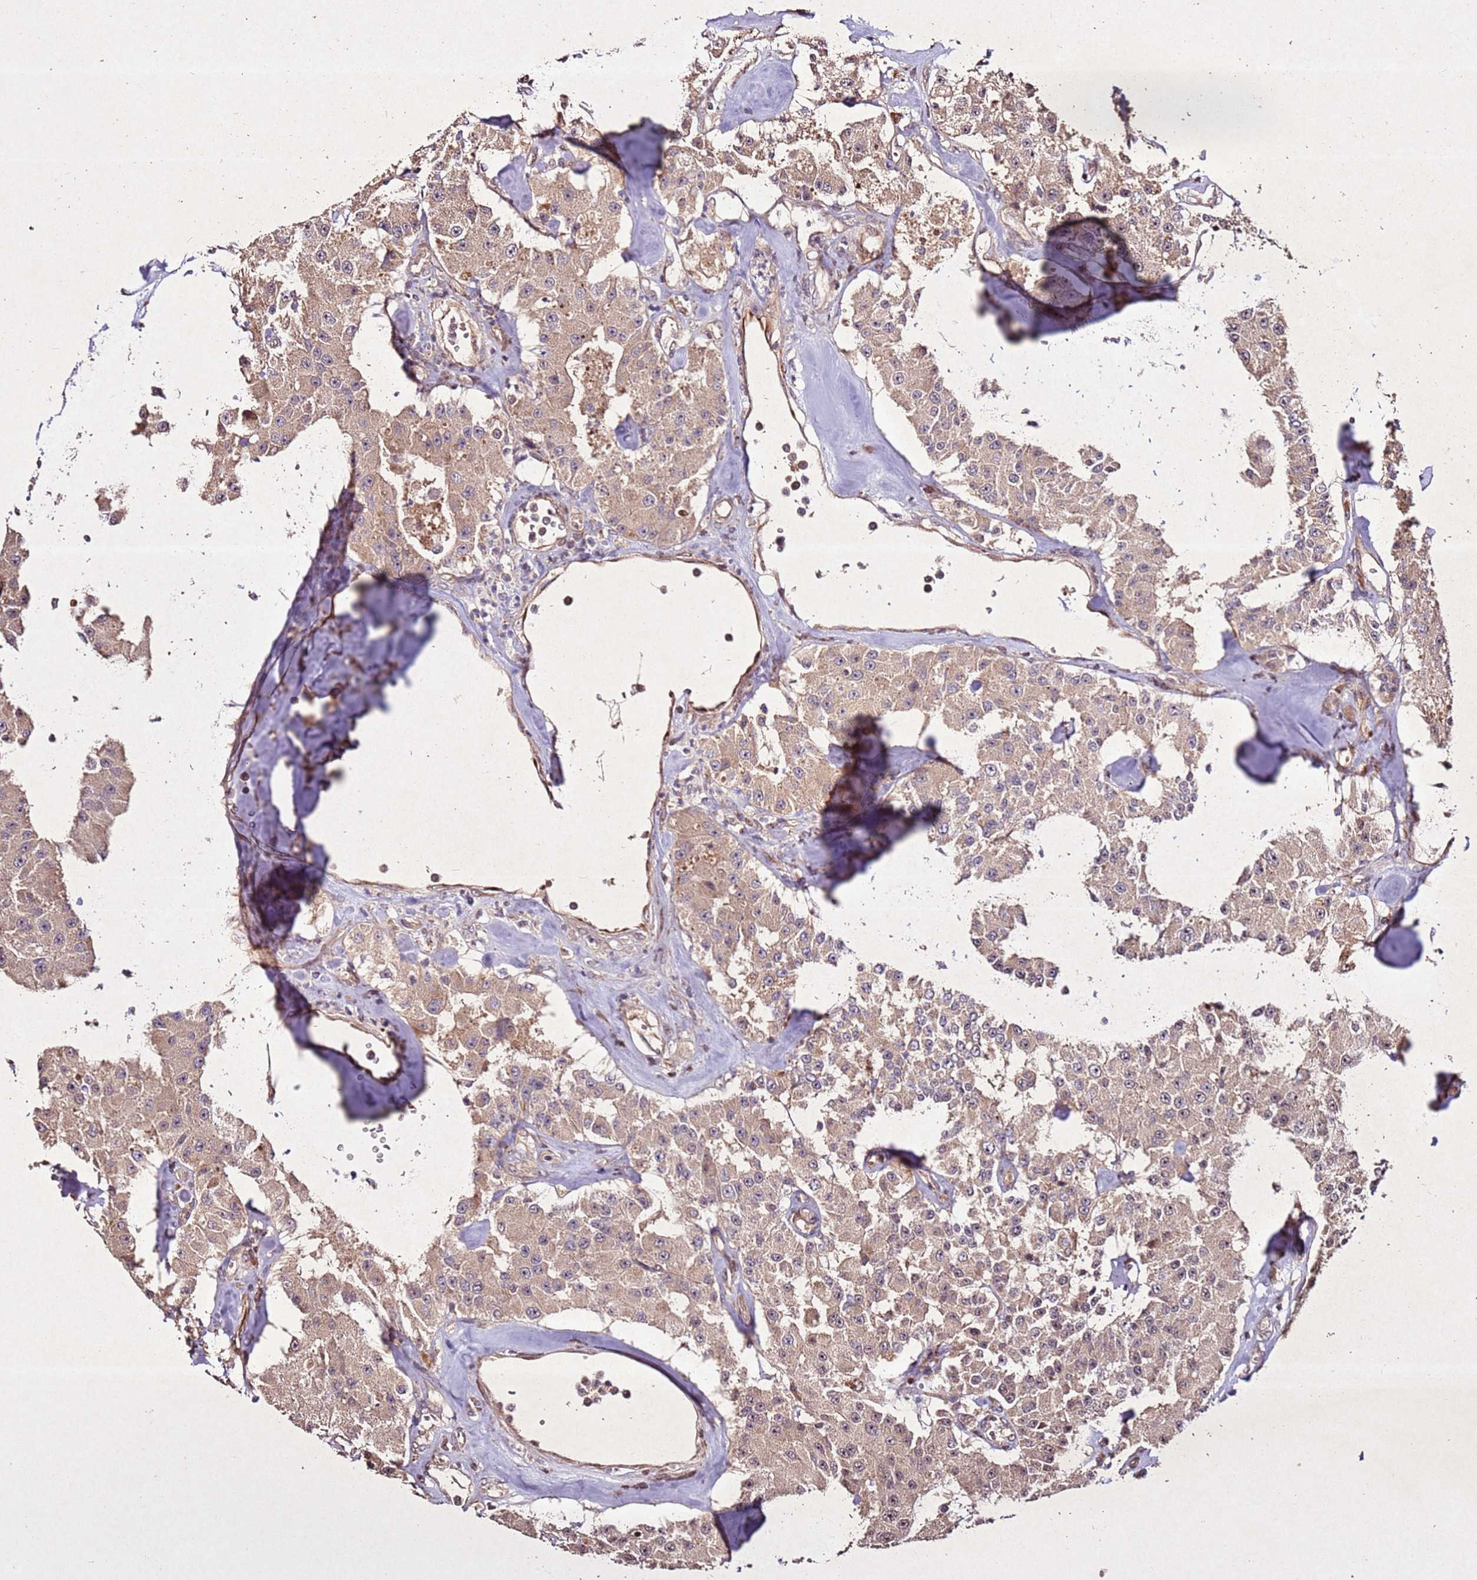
{"staining": {"intensity": "weak", "quantity": ">75%", "location": "cytoplasmic/membranous"}, "tissue": "carcinoid", "cell_type": "Tumor cells", "image_type": "cancer", "snomed": [{"axis": "morphology", "description": "Carcinoid, malignant, NOS"}, {"axis": "topography", "description": "Pancreas"}], "caption": "Immunohistochemistry (DAB (3,3'-diaminobenzidine)) staining of malignant carcinoid shows weak cytoplasmic/membranous protein positivity in approximately >75% of tumor cells.", "gene": "PTMA", "patient": {"sex": "male", "age": 41}}